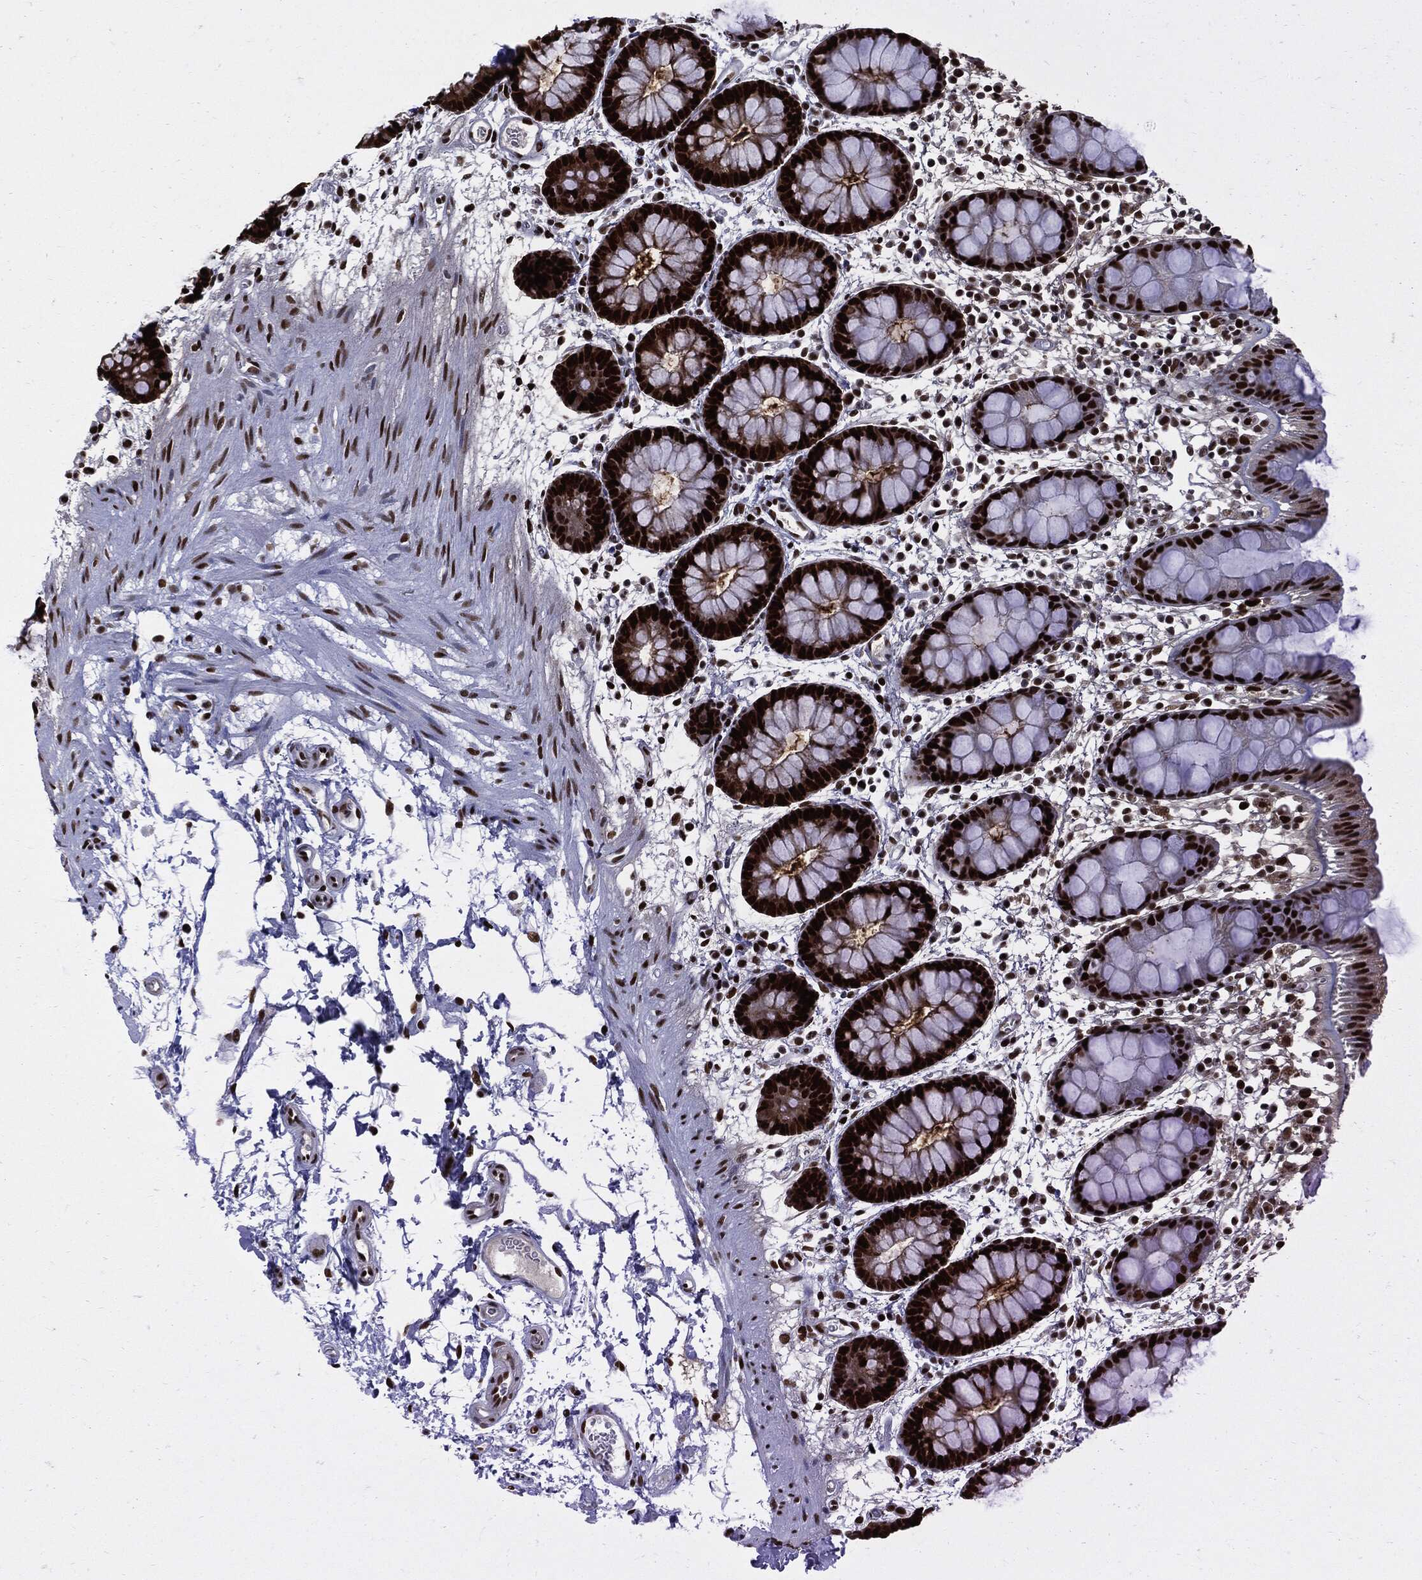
{"staining": {"intensity": "strong", "quantity": ">75%", "location": "nuclear"}, "tissue": "rectum", "cell_type": "Glandular cells", "image_type": "normal", "snomed": [{"axis": "morphology", "description": "Normal tissue, NOS"}, {"axis": "topography", "description": "Rectum"}], "caption": "Strong nuclear positivity for a protein is present in about >75% of glandular cells of normal rectum using immunohistochemistry.", "gene": "PCNA", "patient": {"sex": "male", "age": 57}}